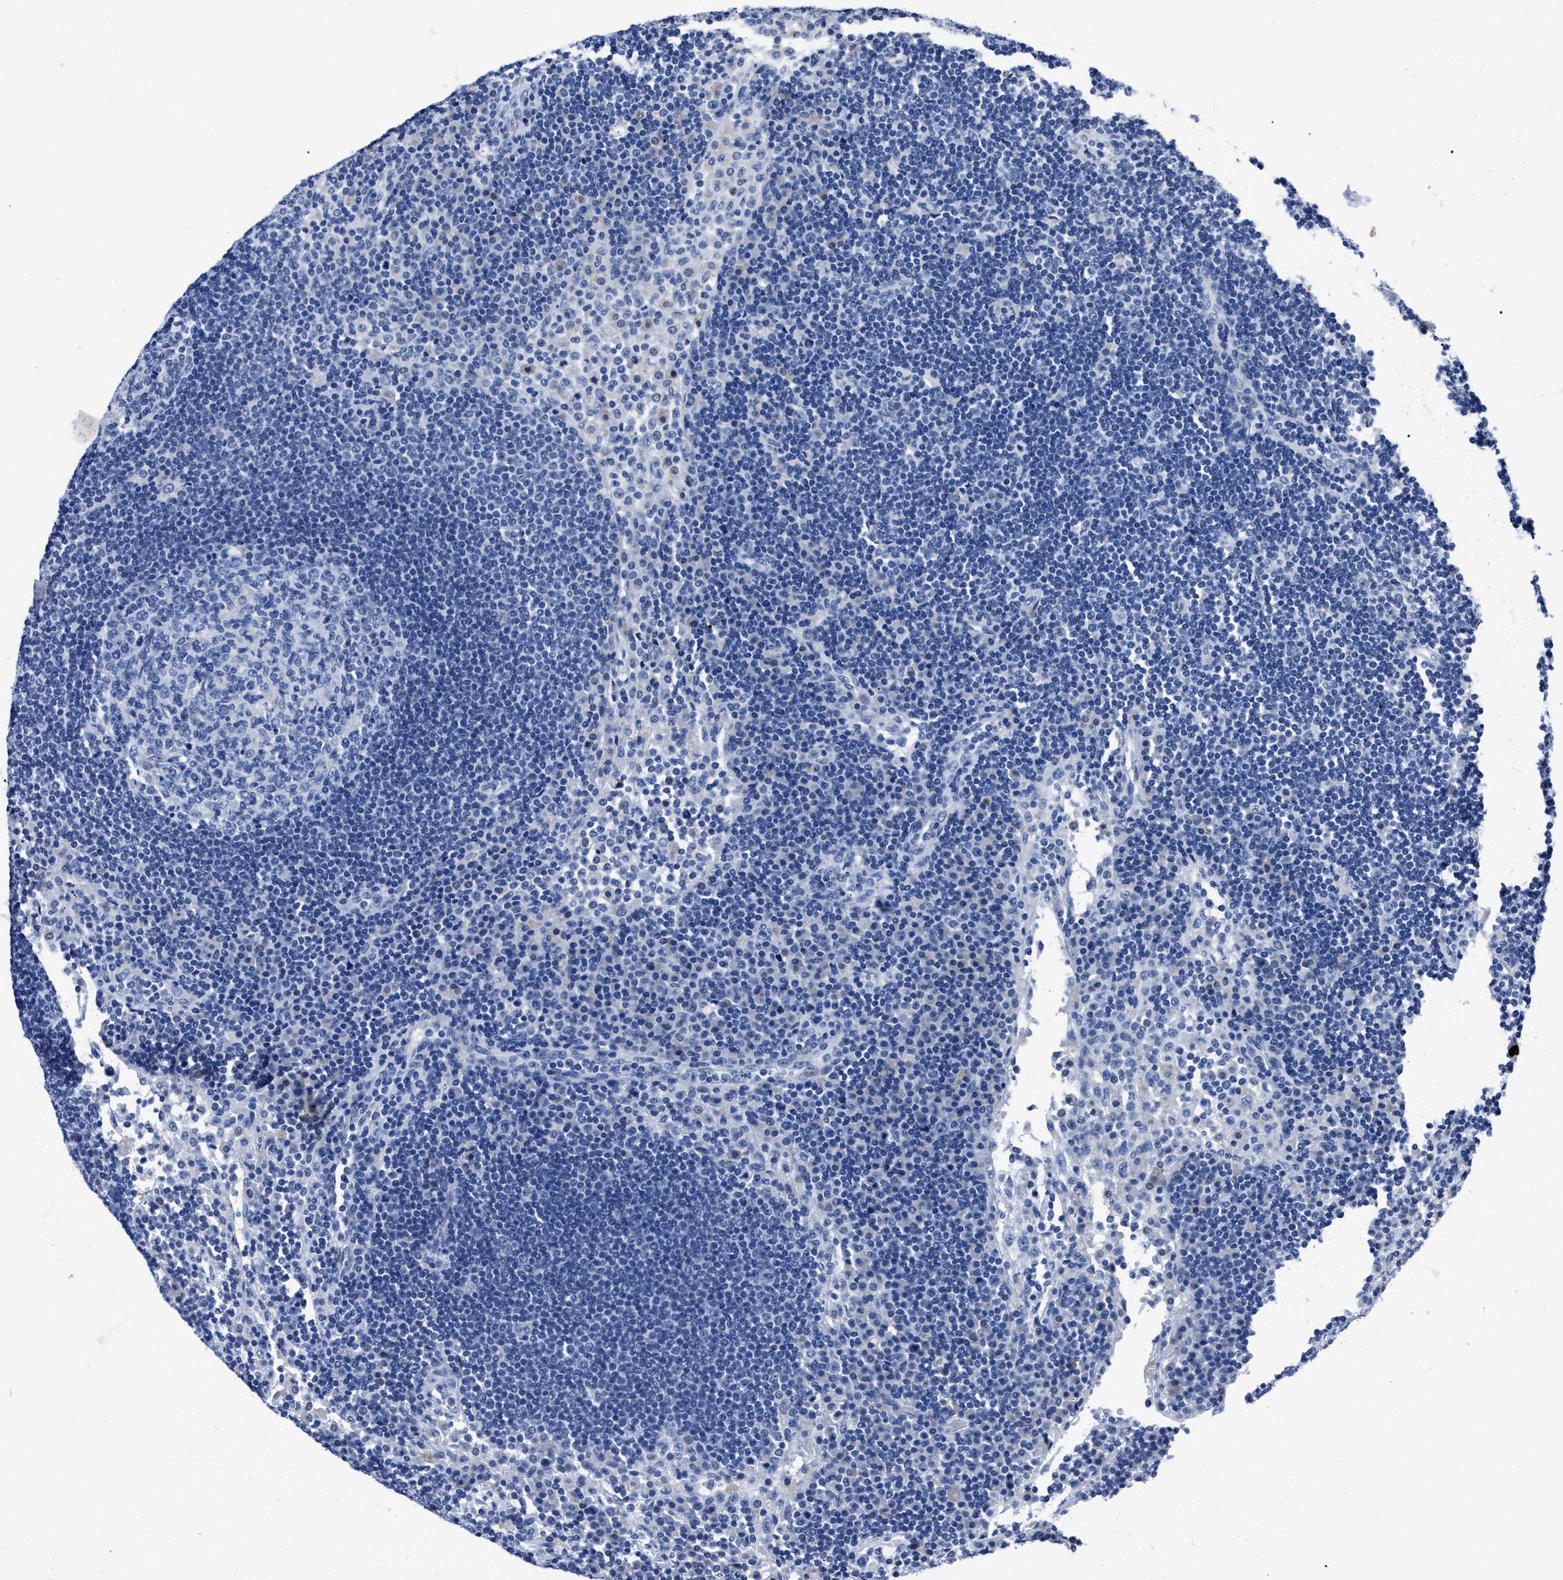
{"staining": {"intensity": "negative", "quantity": "none", "location": "none"}, "tissue": "lymph node", "cell_type": "Germinal center cells", "image_type": "normal", "snomed": [{"axis": "morphology", "description": "Normal tissue, NOS"}, {"axis": "topography", "description": "Lymph node"}], "caption": "This is an IHC photomicrograph of benign human lymph node. There is no staining in germinal center cells.", "gene": "MOV10L1", "patient": {"sex": "female", "age": 53}}